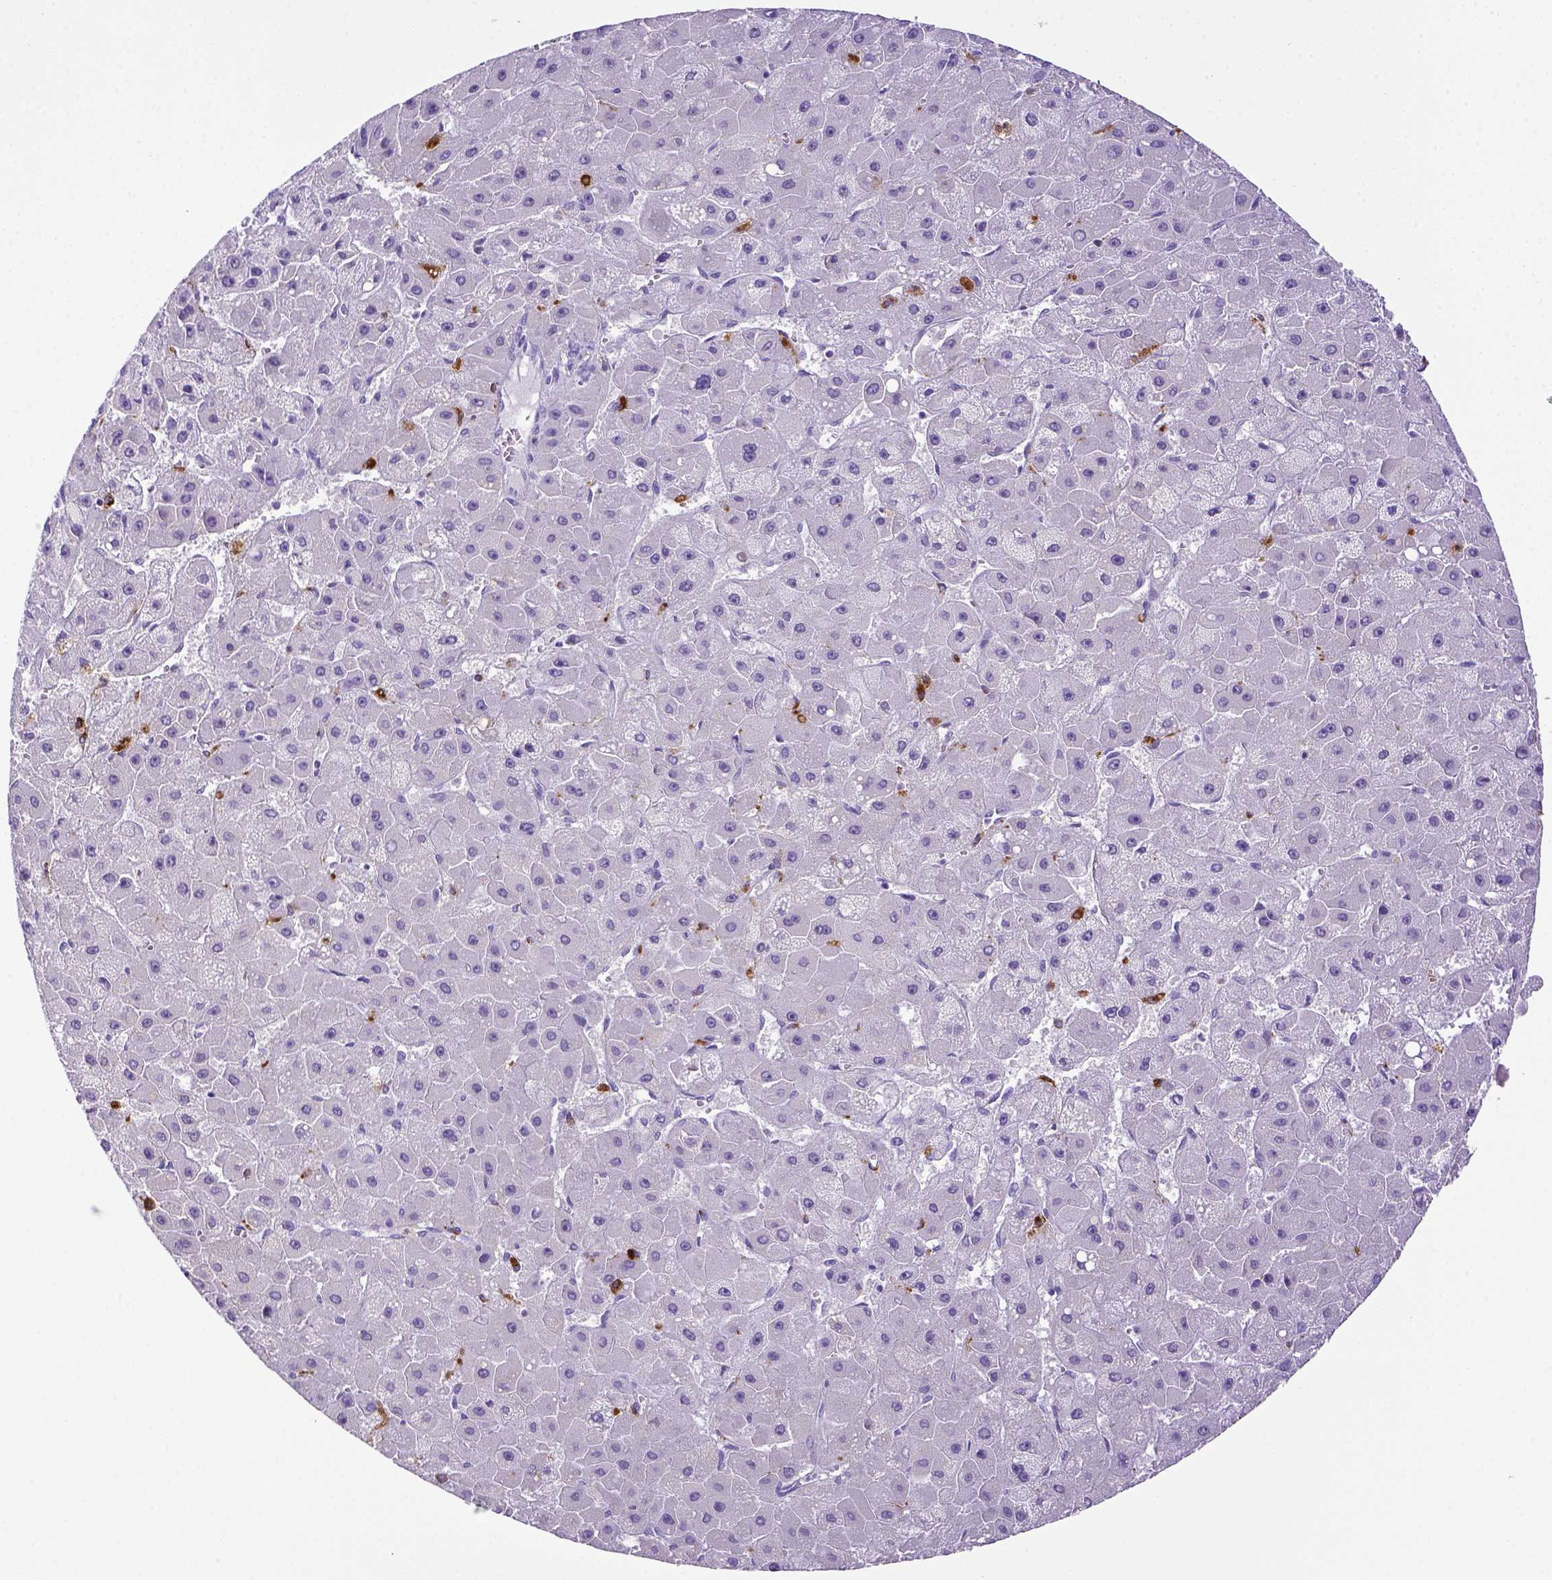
{"staining": {"intensity": "negative", "quantity": "none", "location": "none"}, "tissue": "liver cancer", "cell_type": "Tumor cells", "image_type": "cancer", "snomed": [{"axis": "morphology", "description": "Carcinoma, Hepatocellular, NOS"}, {"axis": "topography", "description": "Liver"}], "caption": "A micrograph of human hepatocellular carcinoma (liver) is negative for staining in tumor cells.", "gene": "CD68", "patient": {"sex": "female", "age": 25}}